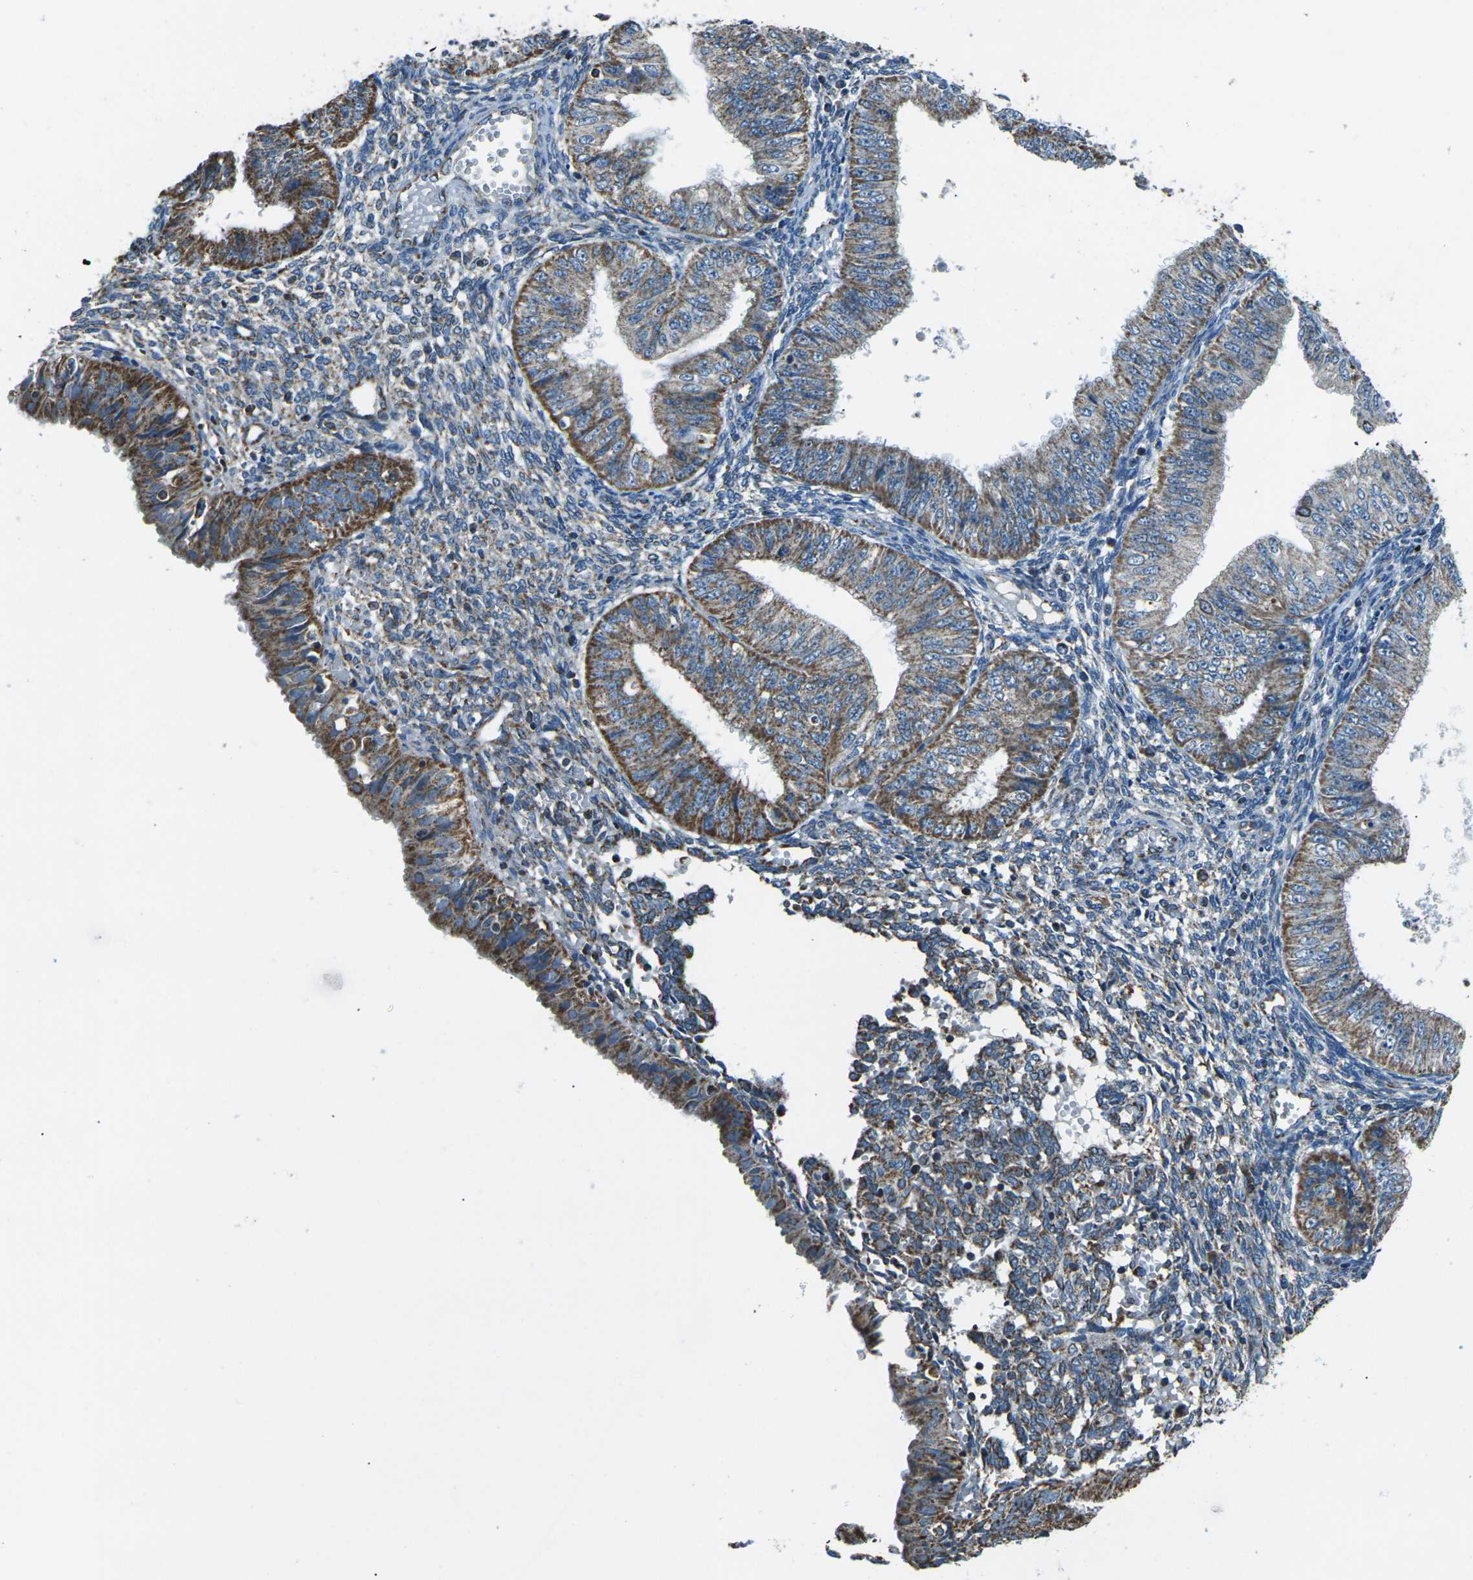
{"staining": {"intensity": "moderate", "quantity": ">75%", "location": "cytoplasmic/membranous"}, "tissue": "endometrial cancer", "cell_type": "Tumor cells", "image_type": "cancer", "snomed": [{"axis": "morphology", "description": "Normal tissue, NOS"}, {"axis": "morphology", "description": "Adenocarcinoma, NOS"}, {"axis": "topography", "description": "Endometrium"}], "caption": "IHC photomicrograph of human endometrial adenocarcinoma stained for a protein (brown), which demonstrates medium levels of moderate cytoplasmic/membranous positivity in about >75% of tumor cells.", "gene": "IRF3", "patient": {"sex": "female", "age": 53}}